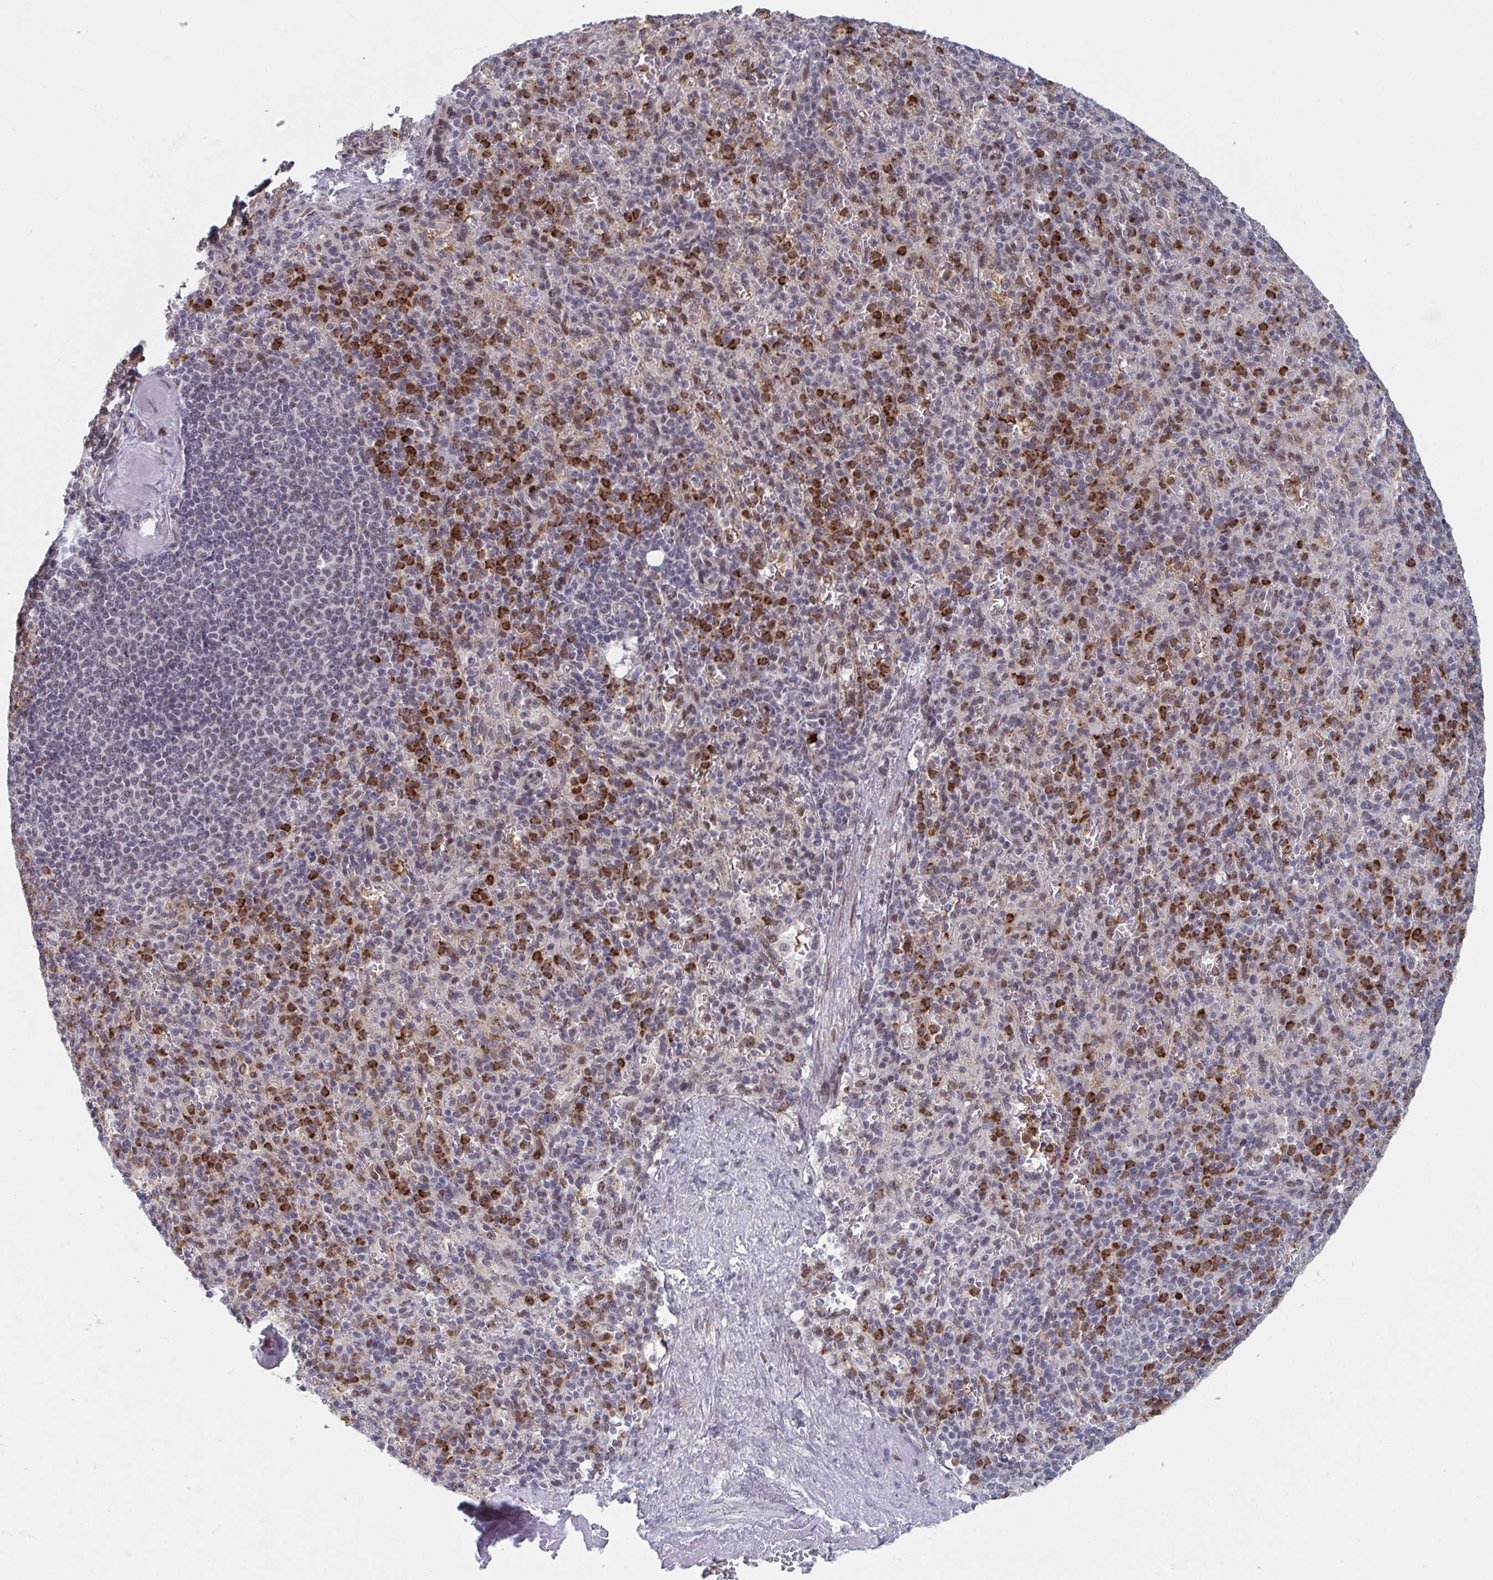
{"staining": {"intensity": "weak", "quantity": "<25%", "location": "nuclear"}, "tissue": "spleen", "cell_type": "Cells in red pulp", "image_type": "normal", "snomed": [{"axis": "morphology", "description": "Normal tissue, NOS"}, {"axis": "topography", "description": "Spleen"}], "caption": "This is a histopathology image of IHC staining of normal spleen, which shows no expression in cells in red pulp.", "gene": "RNF212", "patient": {"sex": "female", "age": 74}}